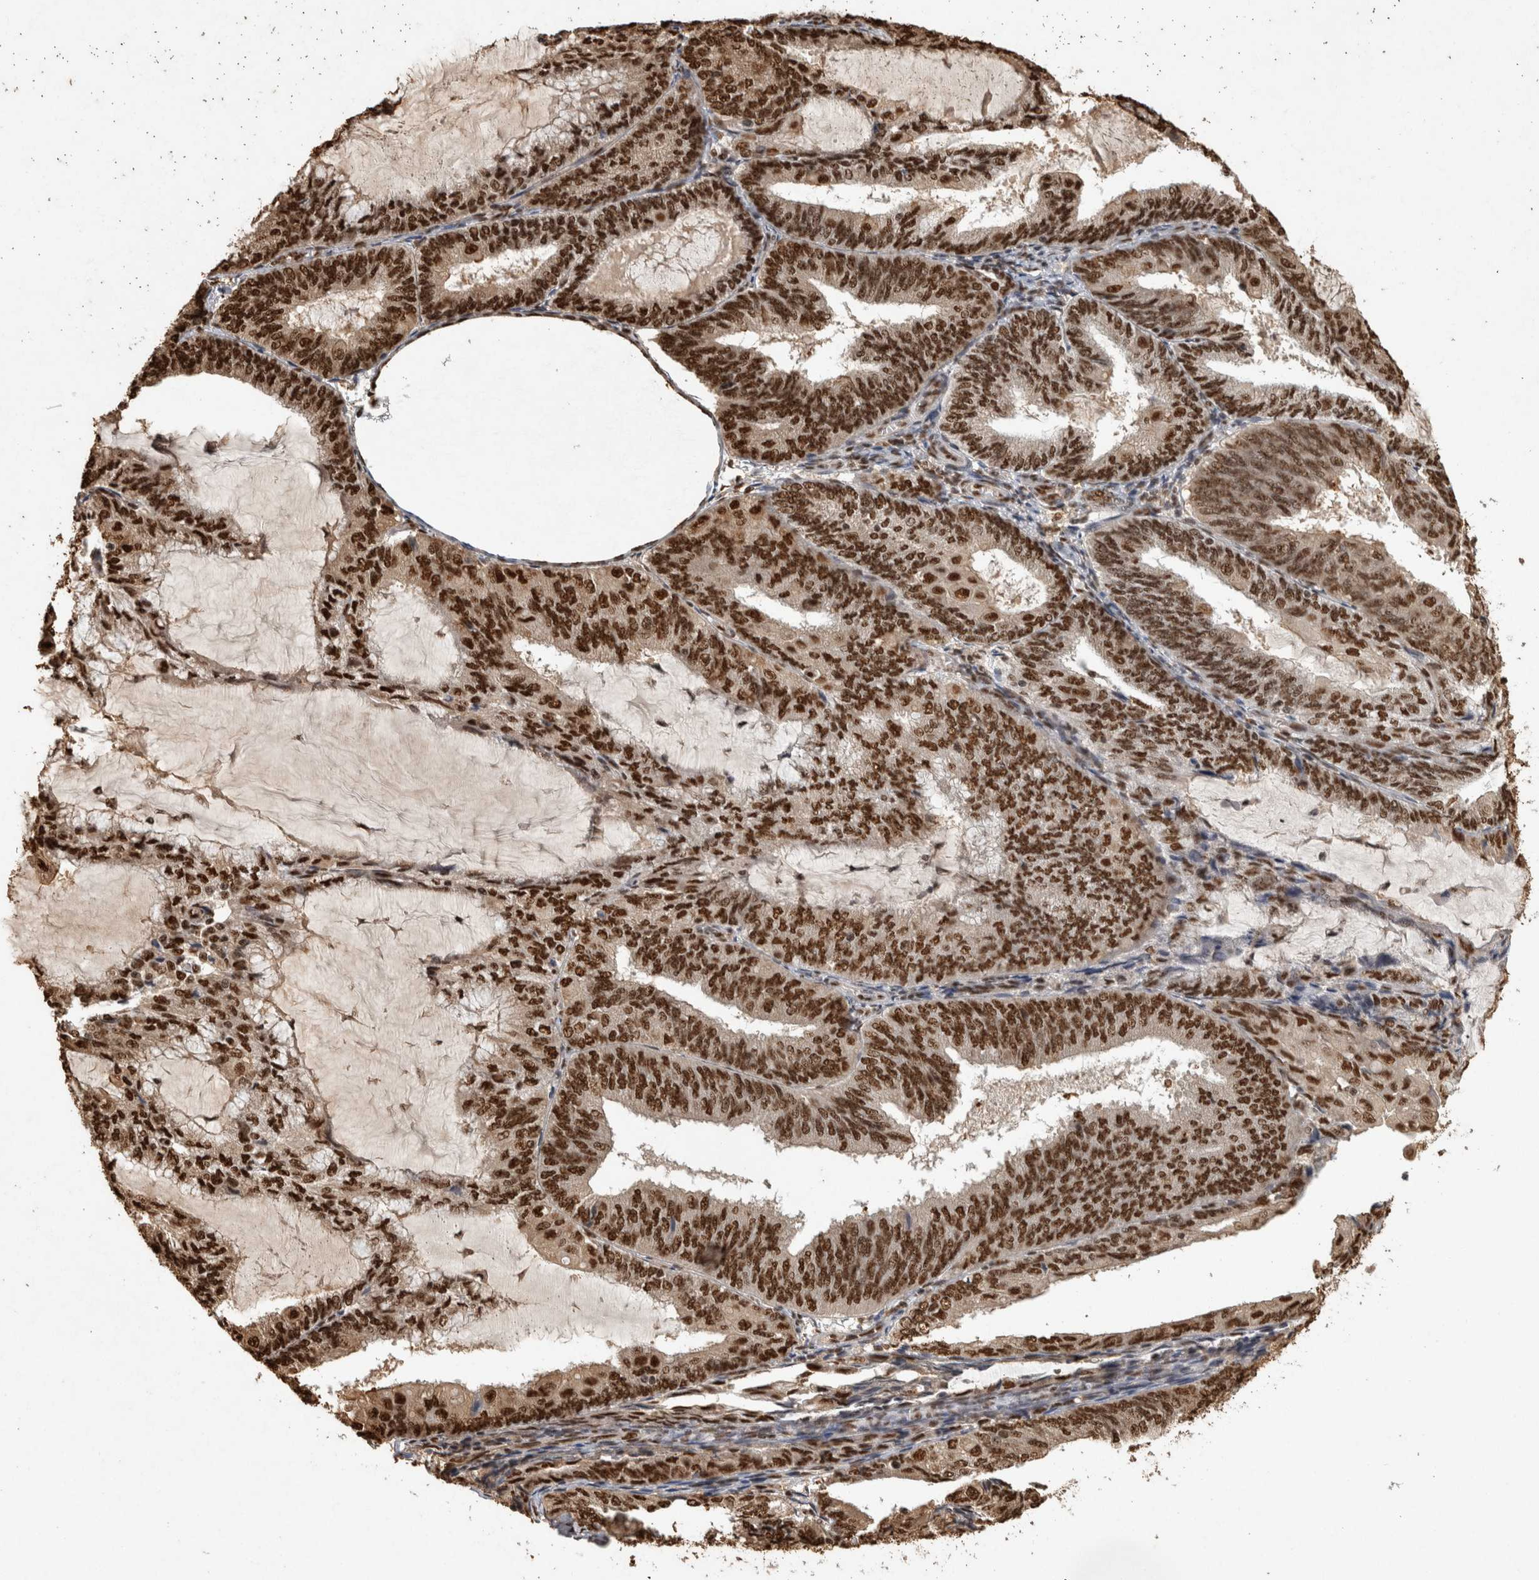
{"staining": {"intensity": "strong", "quantity": ">75%", "location": "nuclear"}, "tissue": "endometrial cancer", "cell_type": "Tumor cells", "image_type": "cancer", "snomed": [{"axis": "morphology", "description": "Adenocarcinoma, NOS"}, {"axis": "topography", "description": "Endometrium"}], "caption": "Immunohistochemistry of endometrial cancer (adenocarcinoma) reveals high levels of strong nuclear positivity in about >75% of tumor cells.", "gene": "RAD50", "patient": {"sex": "female", "age": 81}}